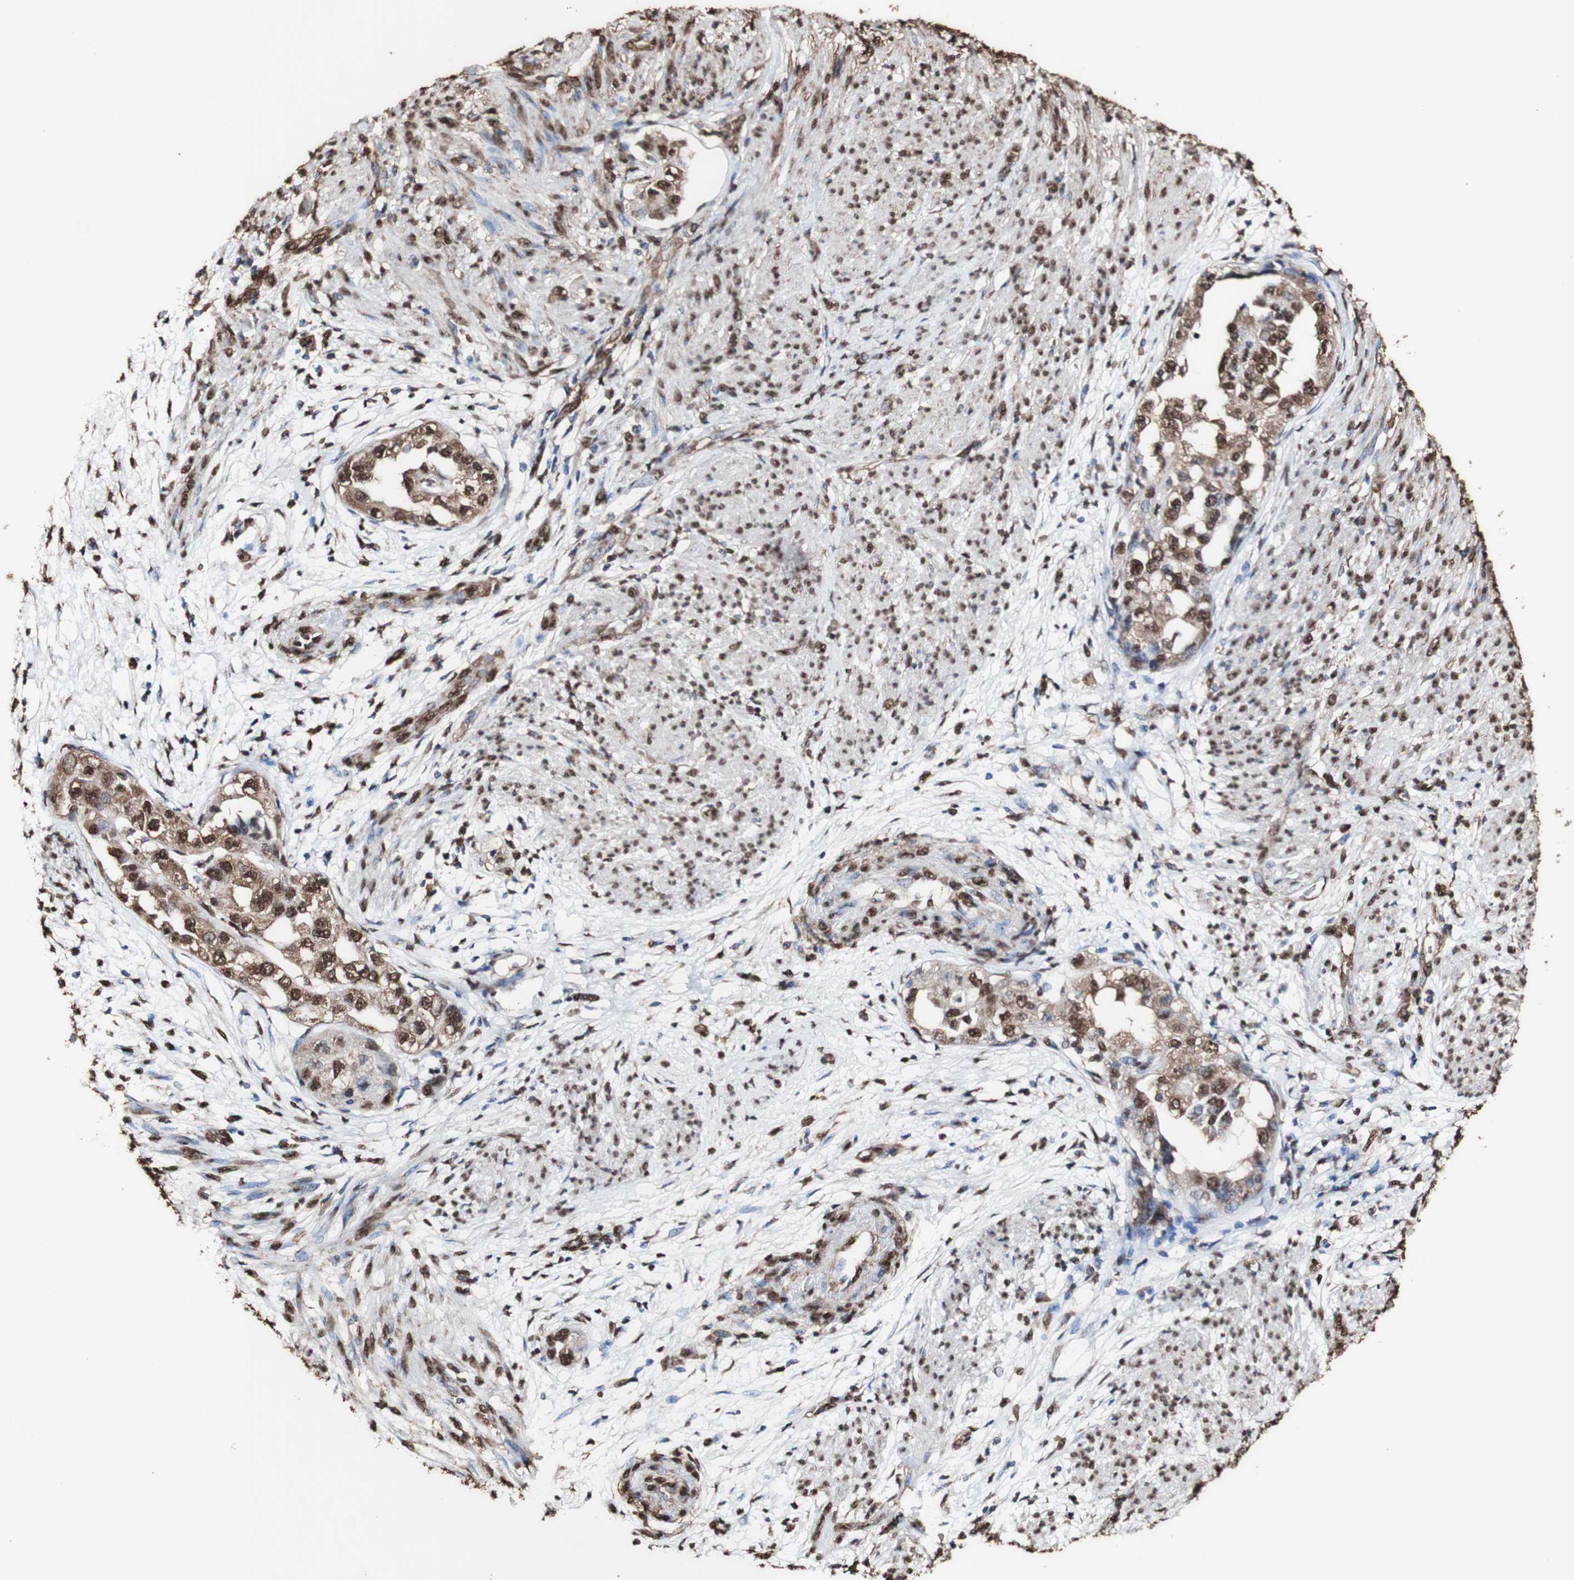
{"staining": {"intensity": "strong", "quantity": ">75%", "location": "cytoplasmic/membranous,nuclear"}, "tissue": "endometrial cancer", "cell_type": "Tumor cells", "image_type": "cancer", "snomed": [{"axis": "morphology", "description": "Adenocarcinoma, NOS"}, {"axis": "topography", "description": "Endometrium"}], "caption": "Protein expression analysis of human adenocarcinoma (endometrial) reveals strong cytoplasmic/membranous and nuclear expression in about >75% of tumor cells.", "gene": "PIDD1", "patient": {"sex": "female", "age": 85}}